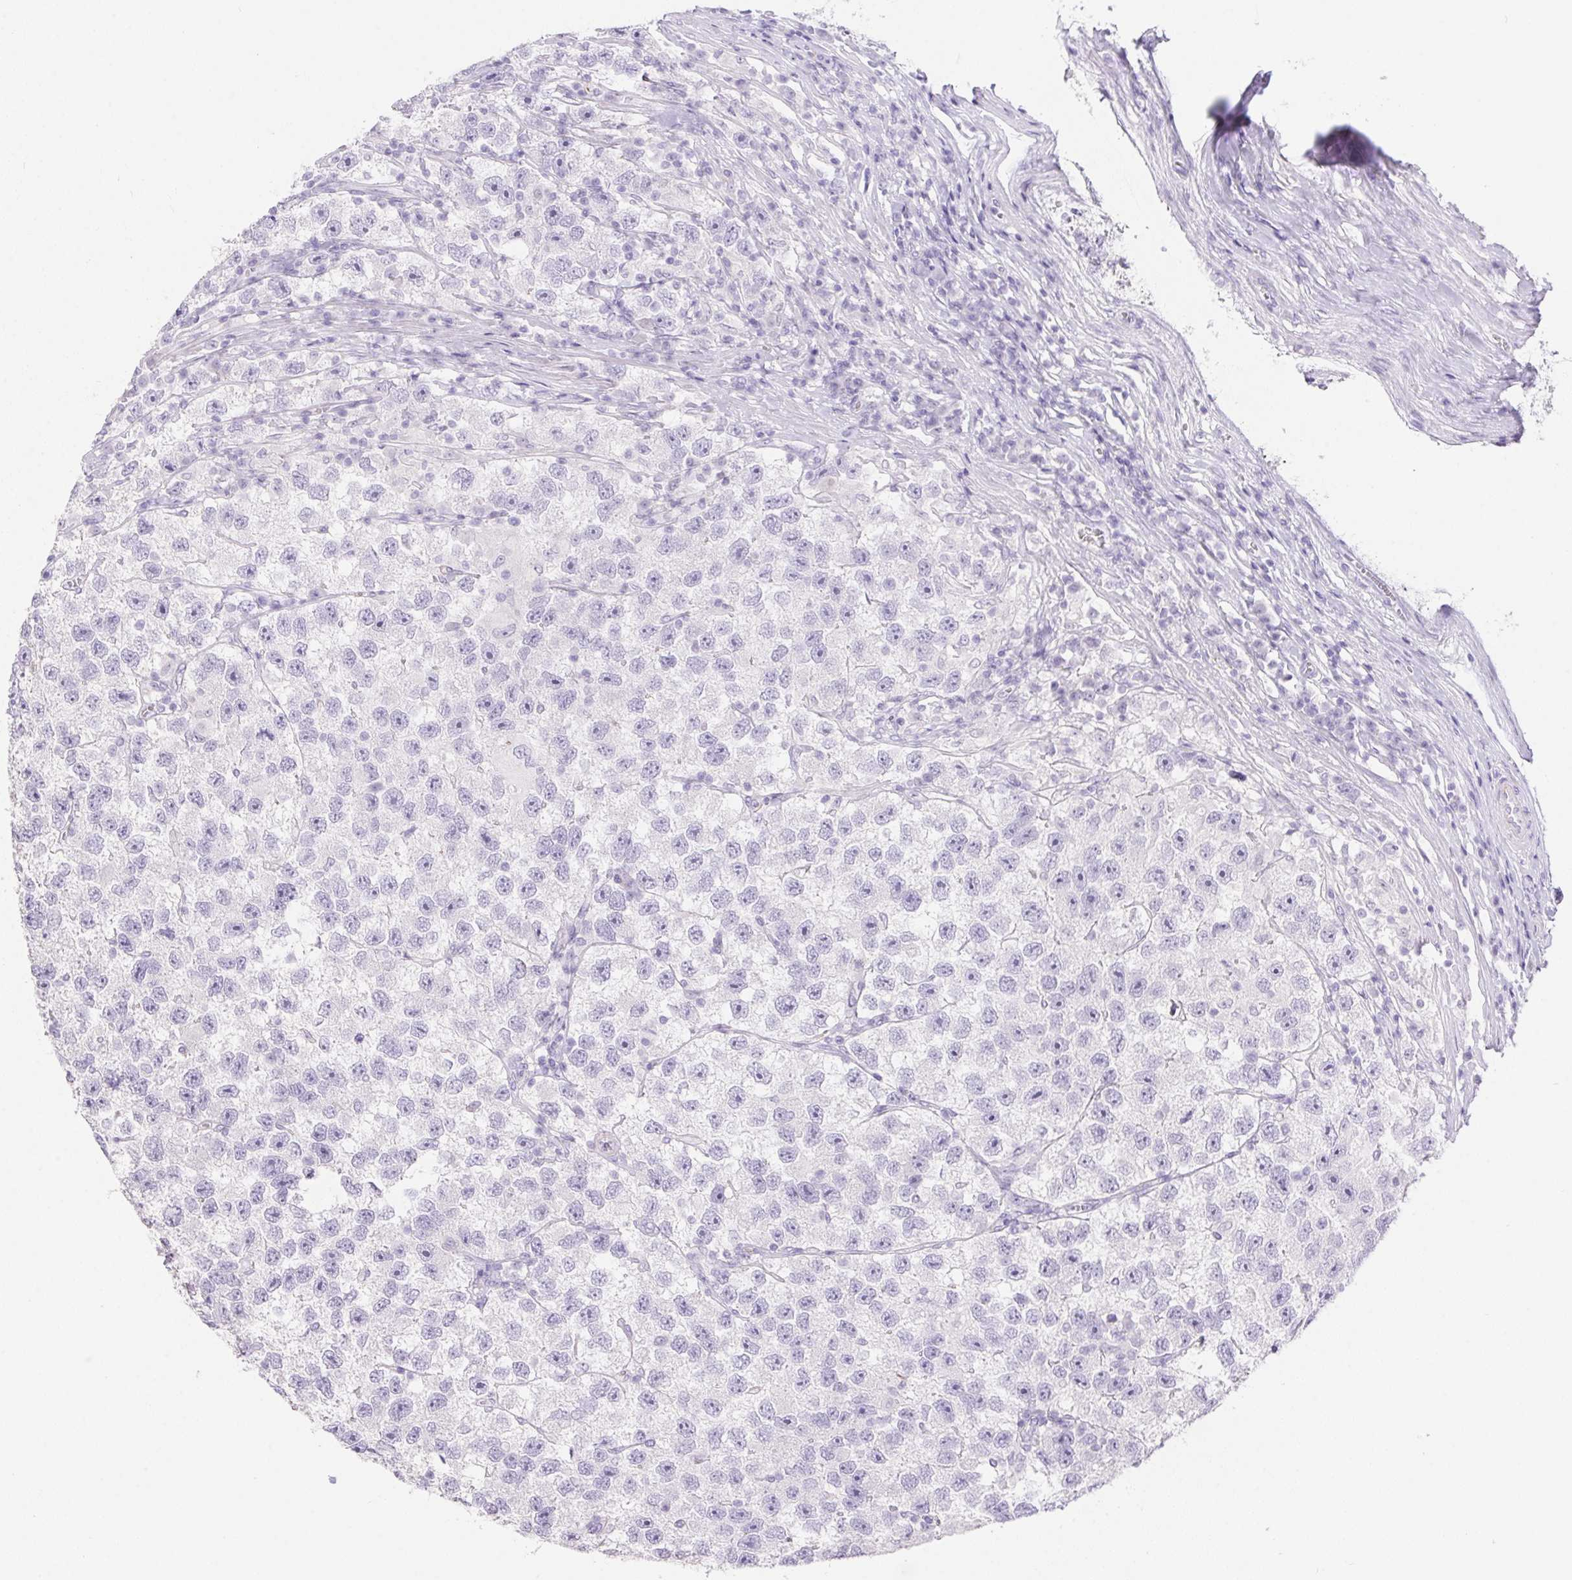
{"staining": {"intensity": "negative", "quantity": "none", "location": "none"}, "tissue": "testis cancer", "cell_type": "Tumor cells", "image_type": "cancer", "snomed": [{"axis": "morphology", "description": "Seminoma, NOS"}, {"axis": "topography", "description": "Testis"}], "caption": "The histopathology image reveals no staining of tumor cells in testis cancer (seminoma).", "gene": "ERP27", "patient": {"sex": "male", "age": 26}}